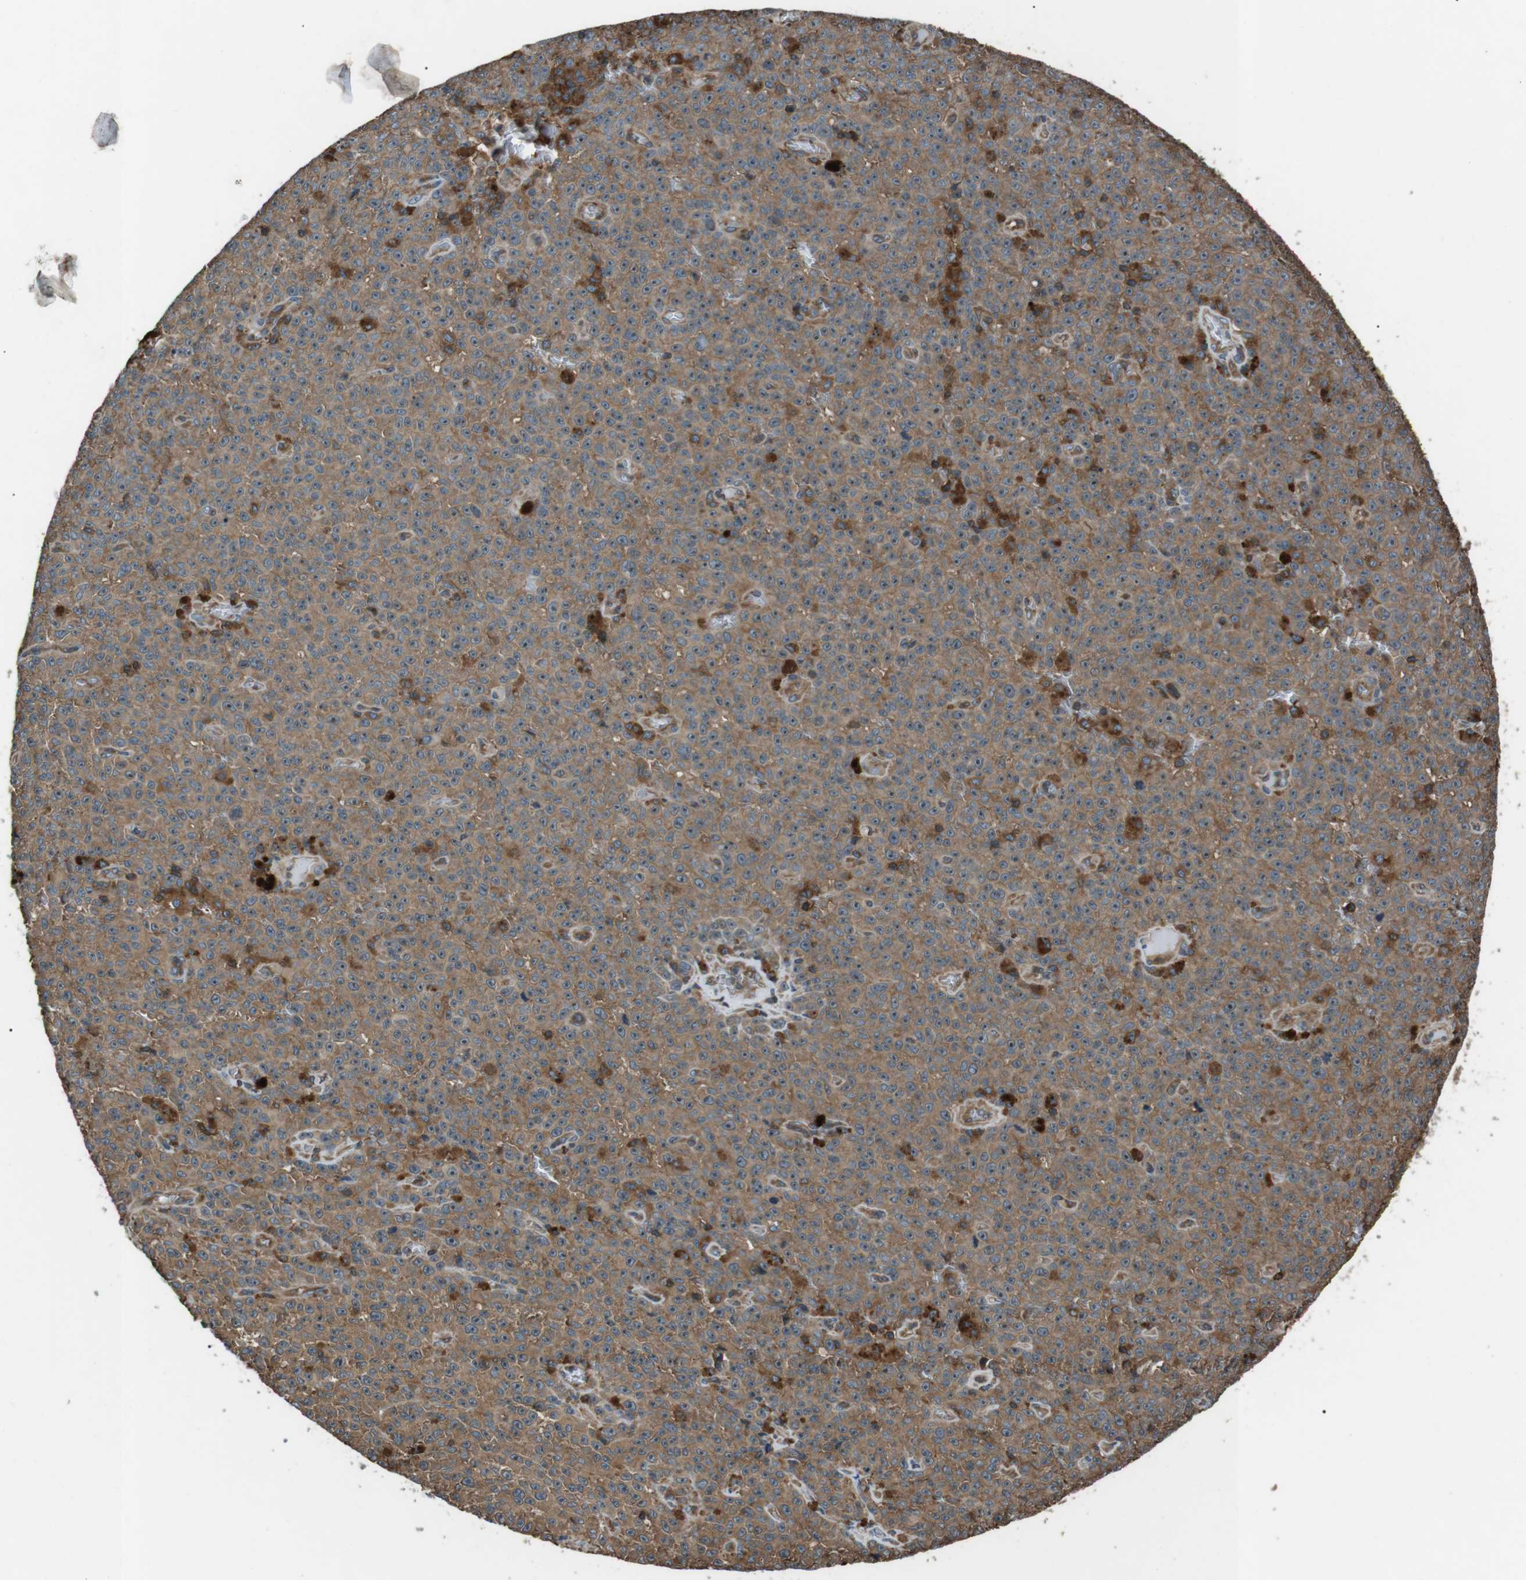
{"staining": {"intensity": "moderate", "quantity": ">75%", "location": "cytoplasmic/membranous"}, "tissue": "melanoma", "cell_type": "Tumor cells", "image_type": "cancer", "snomed": [{"axis": "morphology", "description": "Malignant melanoma, NOS"}, {"axis": "topography", "description": "Skin"}], "caption": "A medium amount of moderate cytoplasmic/membranous positivity is present in about >75% of tumor cells in malignant melanoma tissue. Using DAB (brown) and hematoxylin (blue) stains, captured at high magnification using brightfield microscopy.", "gene": "GPR161", "patient": {"sex": "female", "age": 82}}